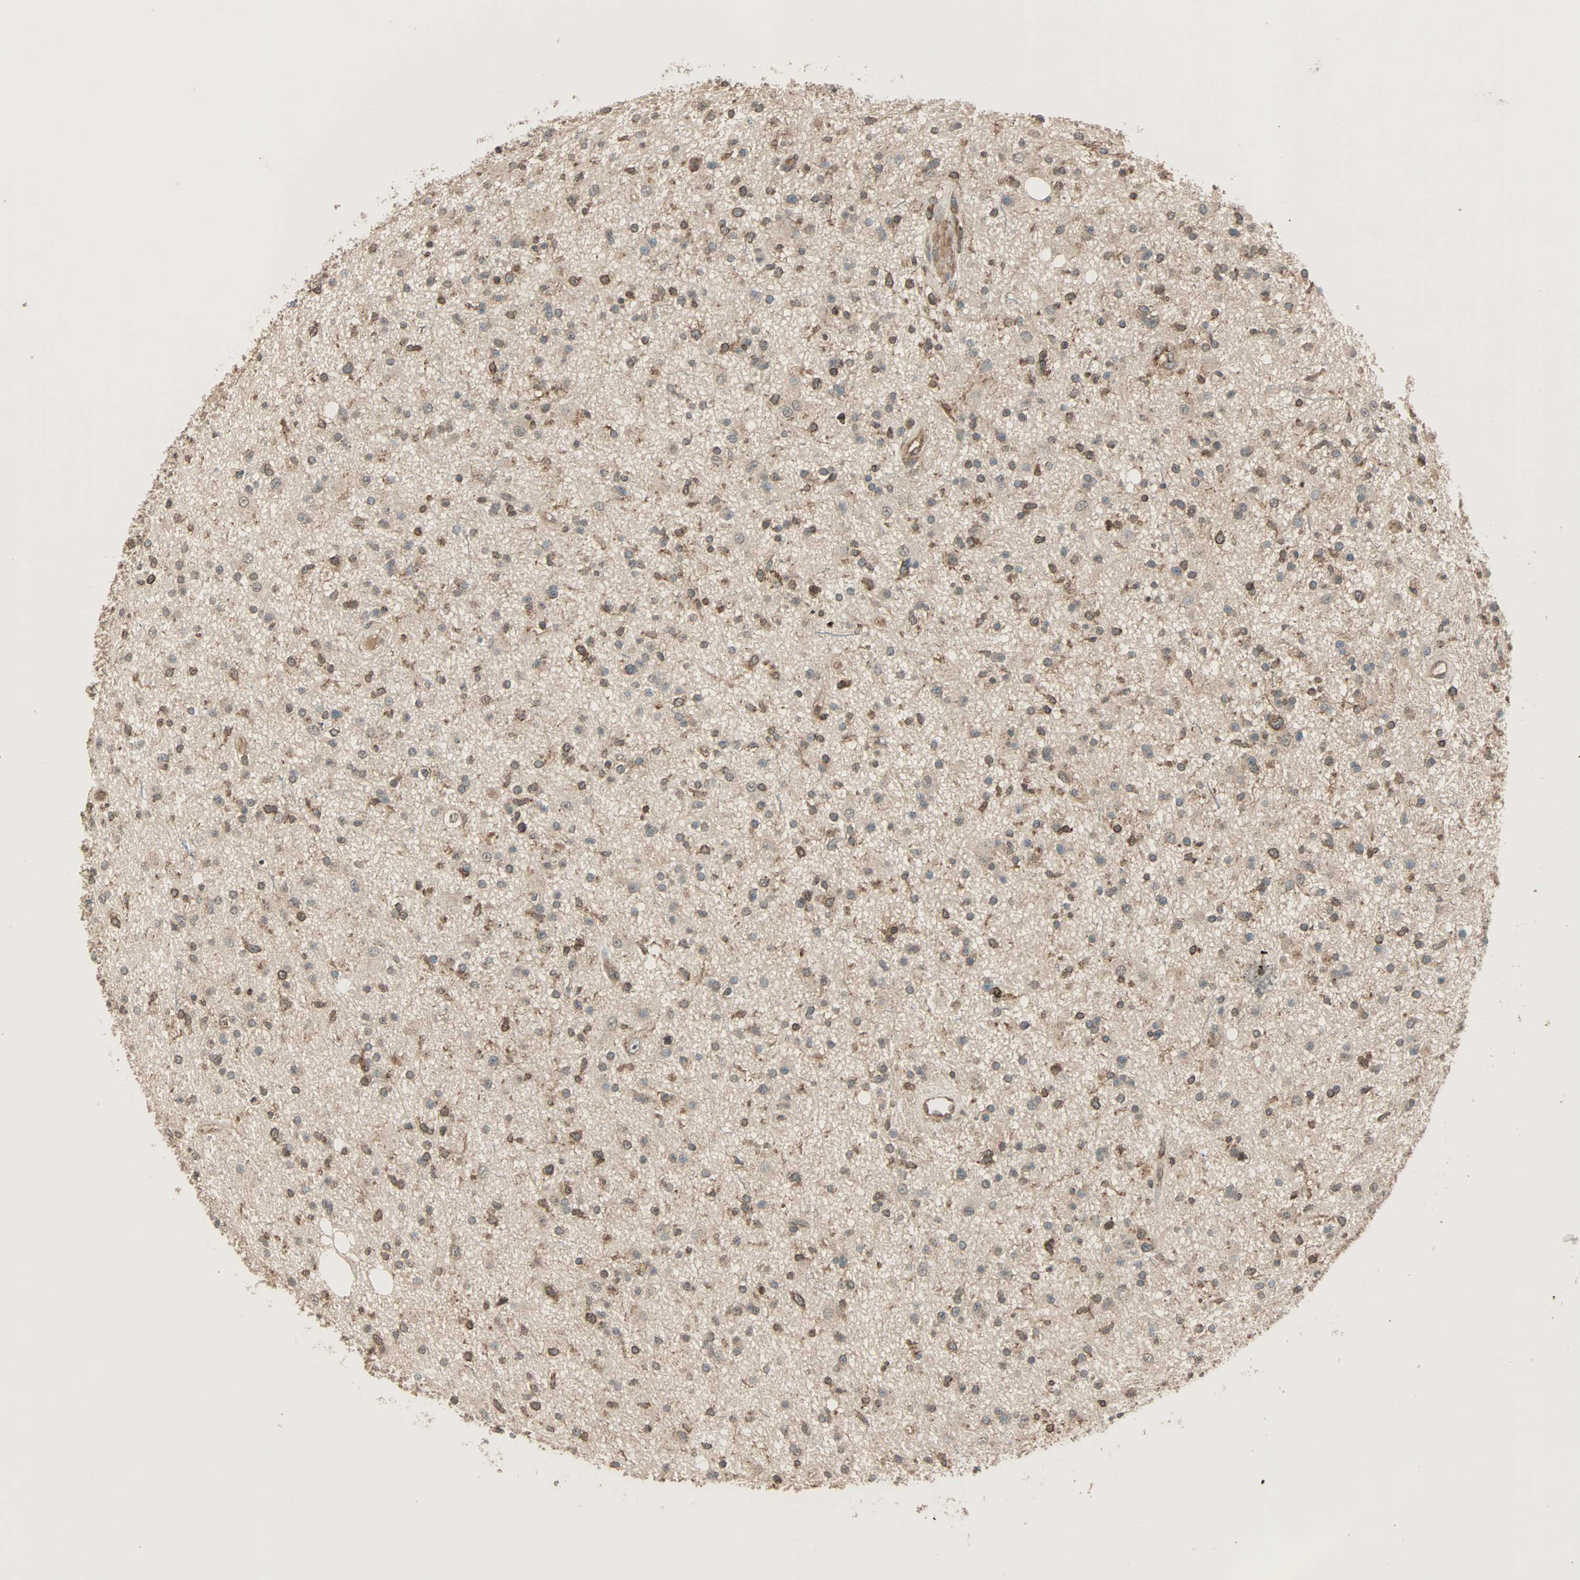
{"staining": {"intensity": "moderate", "quantity": "<25%", "location": "cytoplasmic/membranous,nuclear"}, "tissue": "glioma", "cell_type": "Tumor cells", "image_type": "cancer", "snomed": [{"axis": "morphology", "description": "Glioma, malignant, High grade"}, {"axis": "topography", "description": "Brain"}], "caption": "A brown stain labels moderate cytoplasmic/membranous and nuclear staining of a protein in human glioma tumor cells.", "gene": "MAP3K21", "patient": {"sex": "male", "age": 33}}